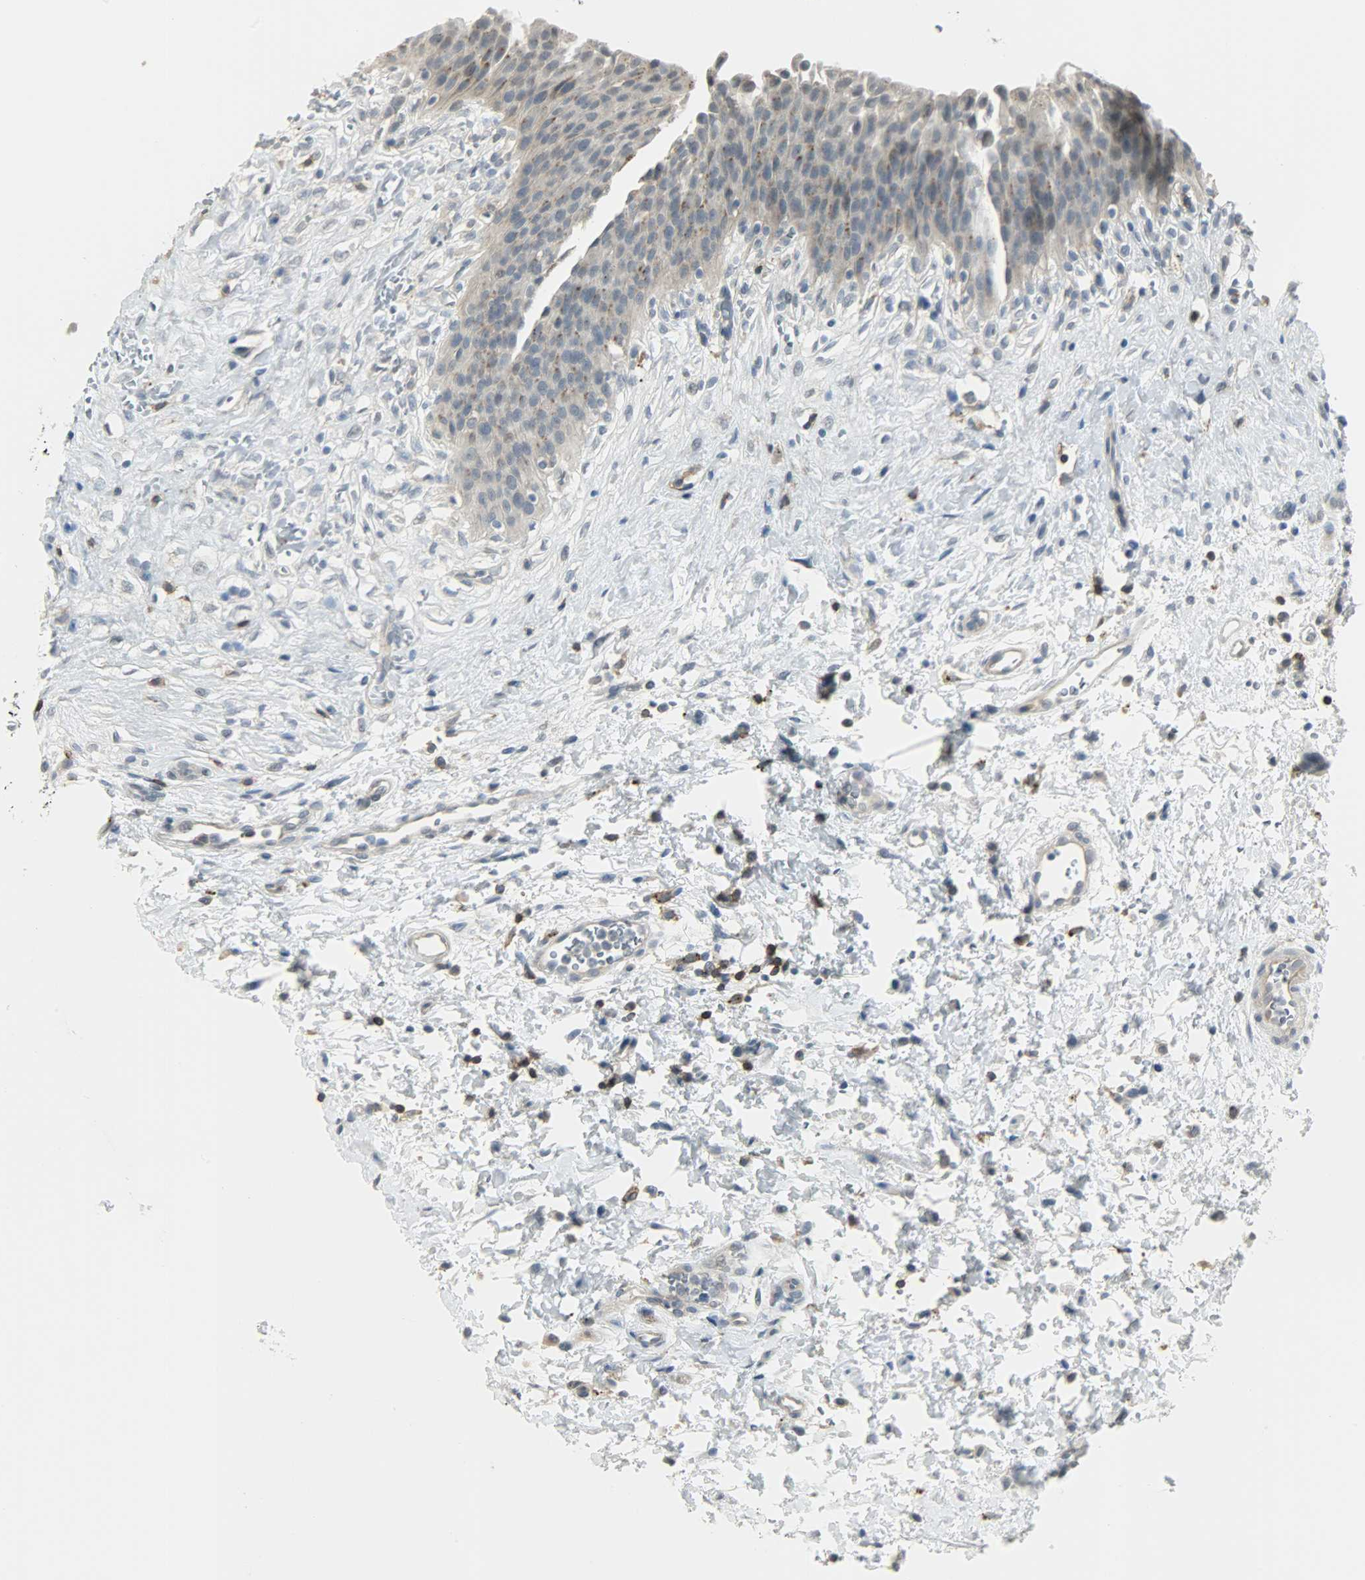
{"staining": {"intensity": "strong", "quantity": "<25%", "location": "cytoplasmic/membranous"}, "tissue": "urinary bladder", "cell_type": "Urothelial cells", "image_type": "normal", "snomed": [{"axis": "morphology", "description": "Normal tissue, NOS"}, {"axis": "morphology", "description": "Dysplasia, NOS"}, {"axis": "topography", "description": "Urinary bladder"}], "caption": "IHC of normal human urinary bladder demonstrates medium levels of strong cytoplasmic/membranous positivity in approximately <25% of urothelial cells.", "gene": "CD4", "patient": {"sex": "male", "age": 35}}